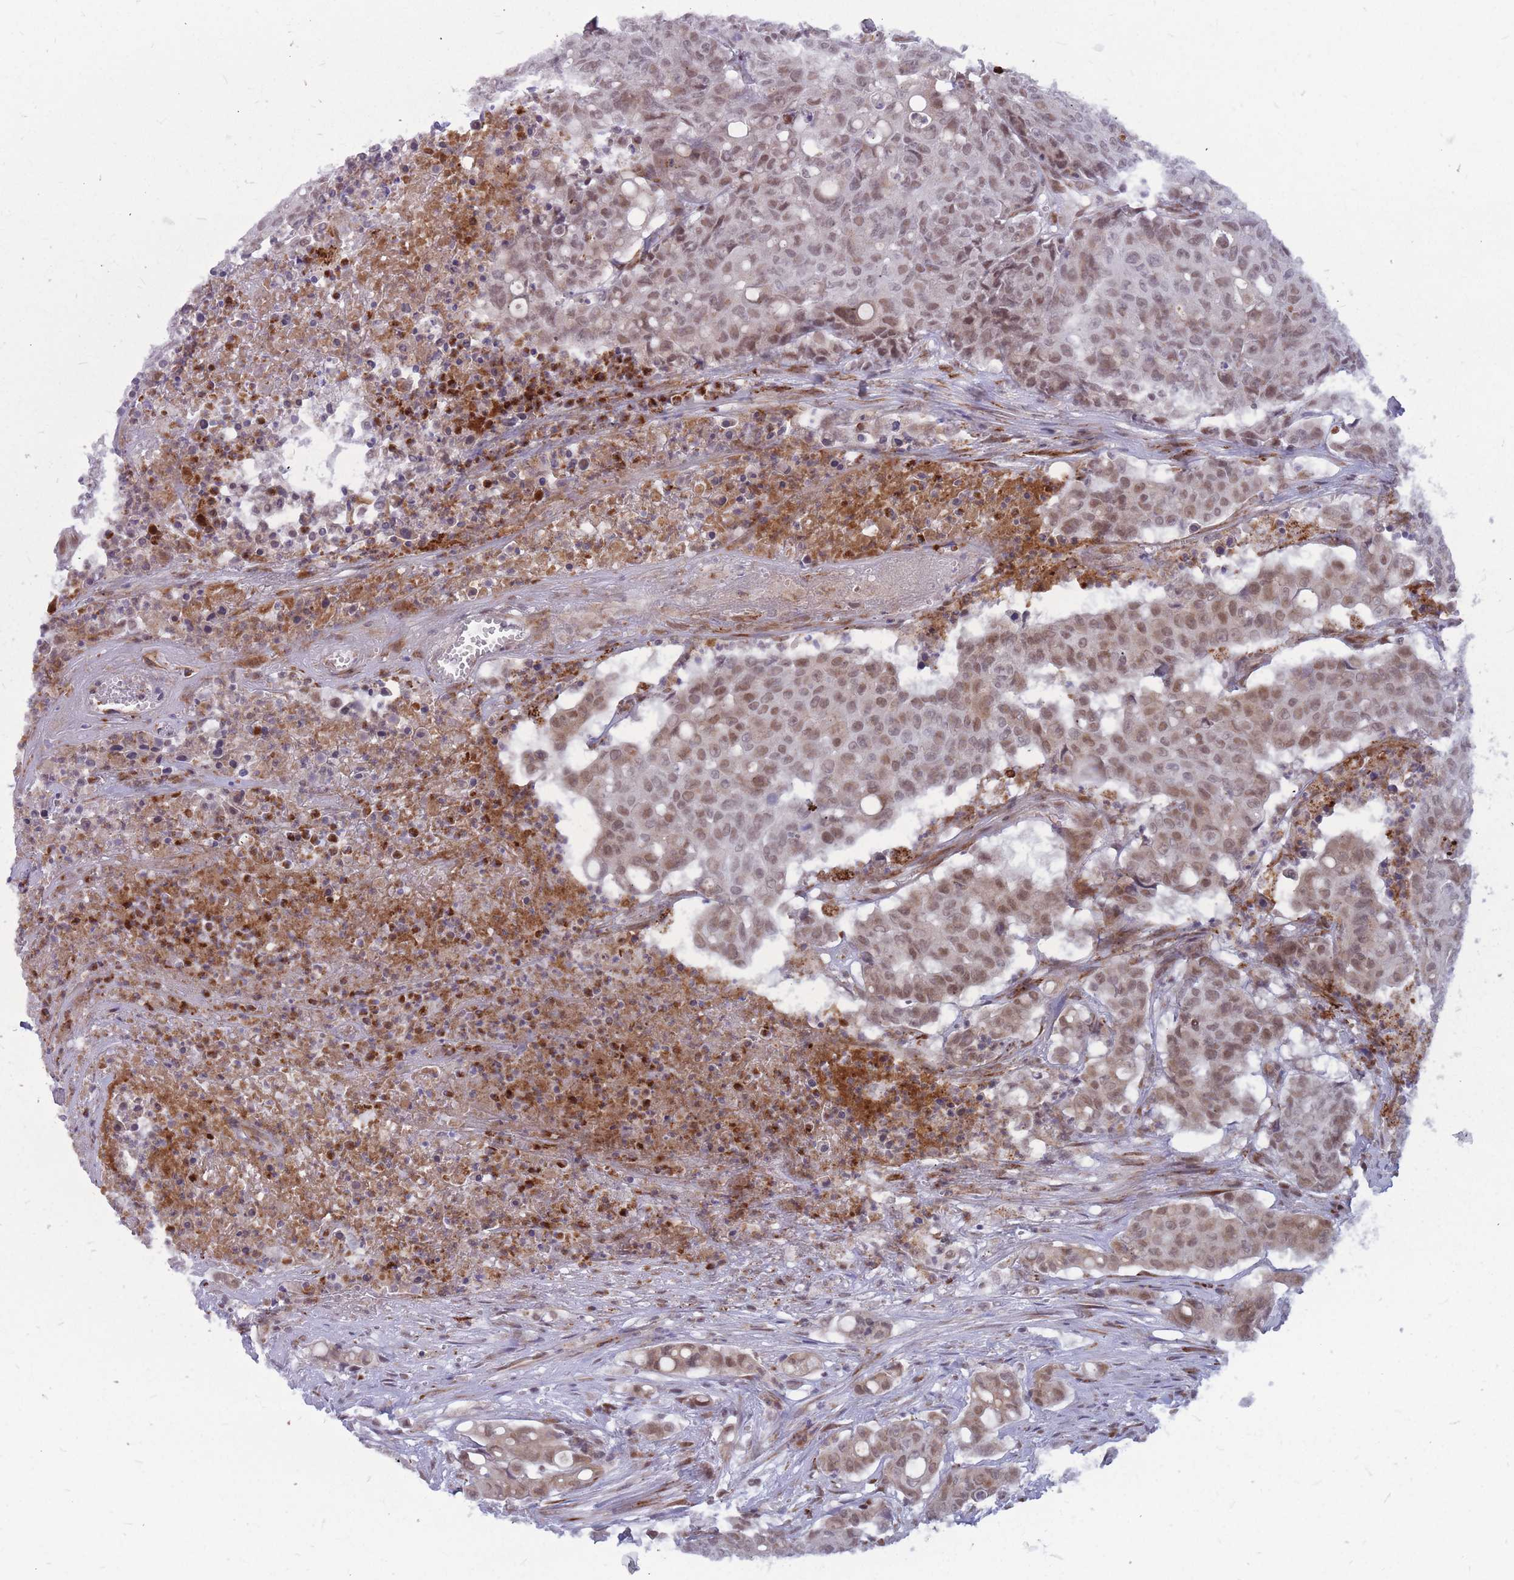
{"staining": {"intensity": "weak", "quantity": ">75%", "location": "nuclear"}, "tissue": "colorectal cancer", "cell_type": "Tumor cells", "image_type": "cancer", "snomed": [{"axis": "morphology", "description": "Adenocarcinoma, NOS"}, {"axis": "topography", "description": "Colon"}], "caption": "DAB immunohistochemical staining of human colorectal cancer (adenocarcinoma) shows weak nuclear protein expression in approximately >75% of tumor cells. (DAB = brown stain, brightfield microscopy at high magnification).", "gene": "ADD2", "patient": {"sex": "male", "age": 51}}